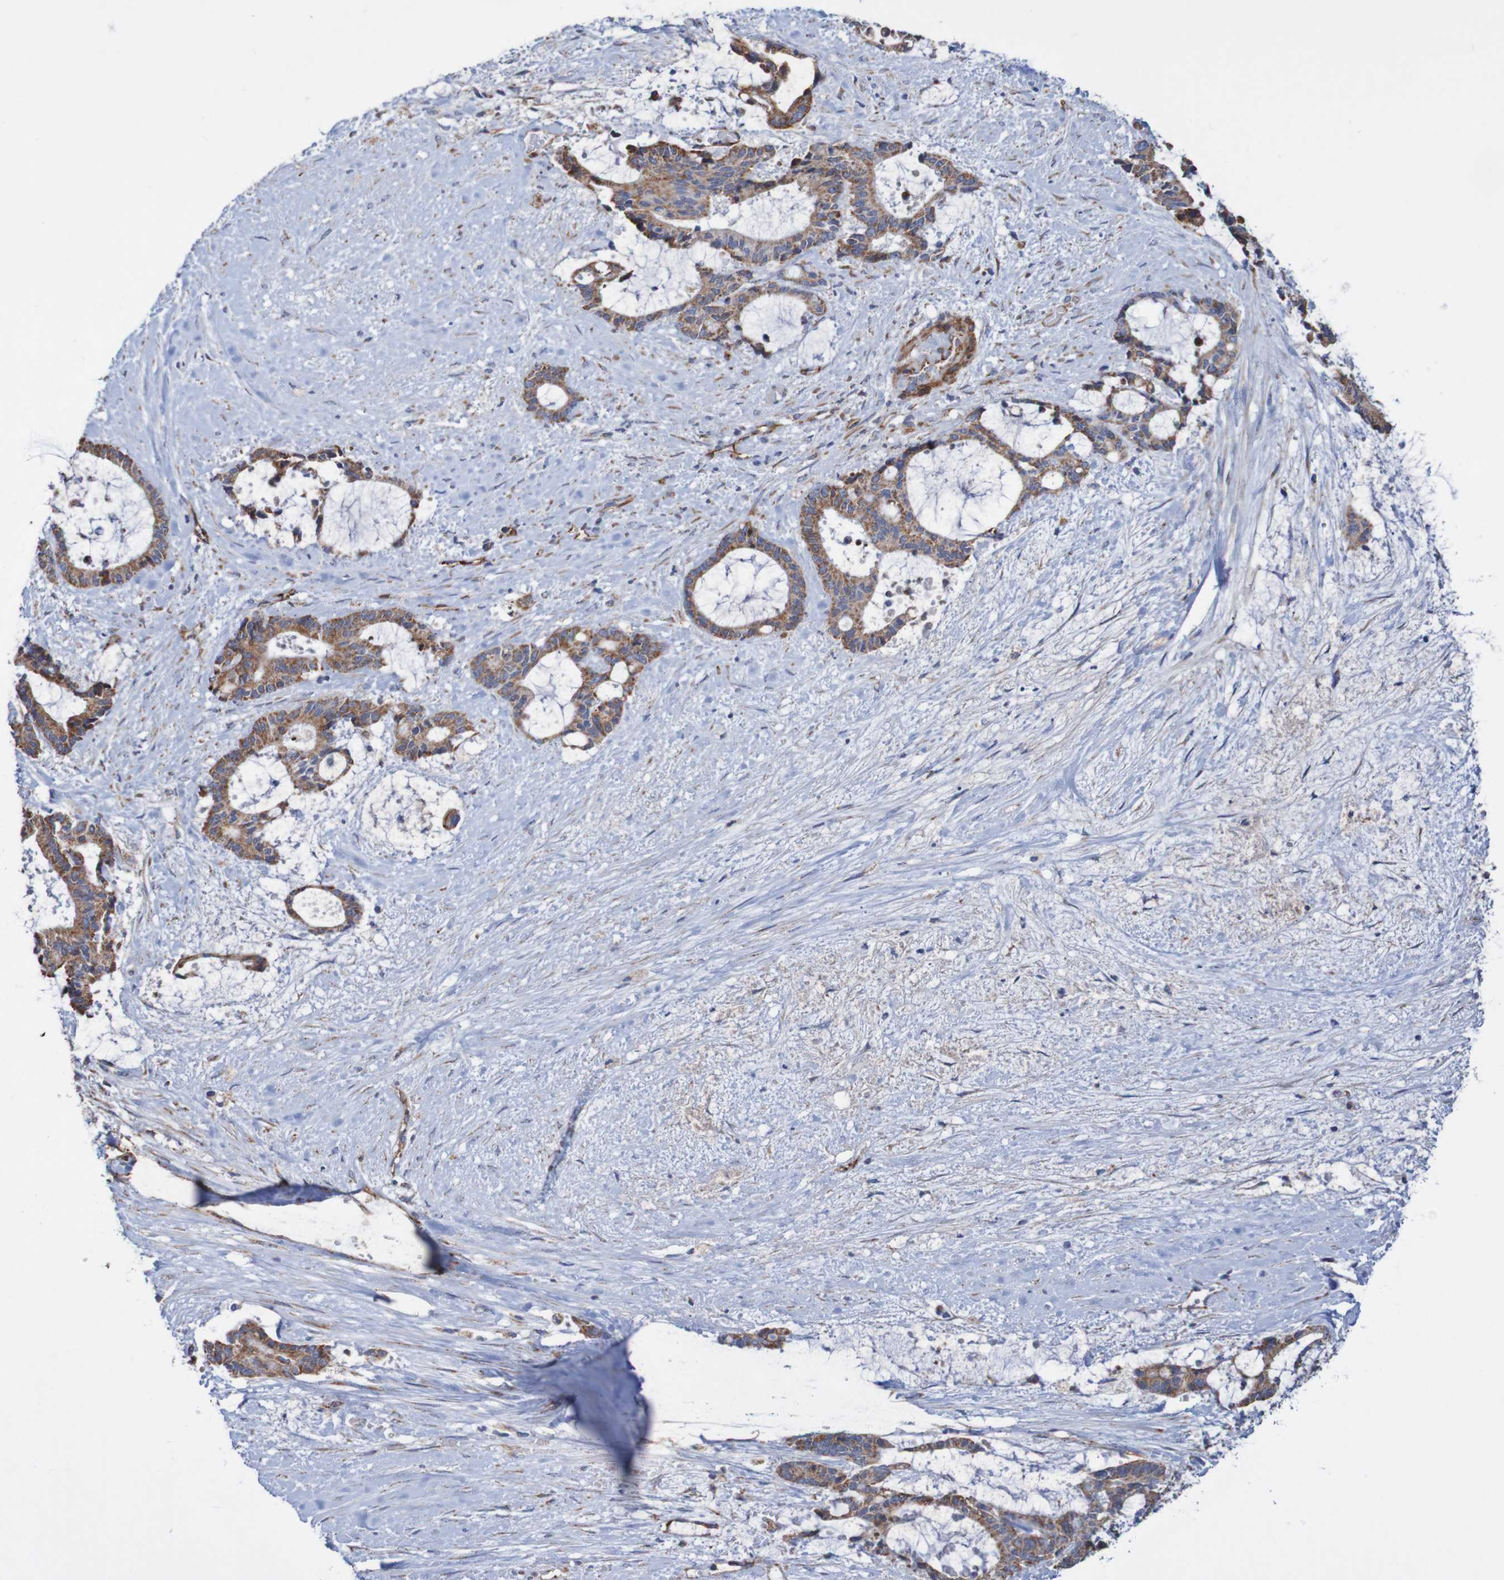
{"staining": {"intensity": "moderate", "quantity": ">75%", "location": "cytoplasmic/membranous"}, "tissue": "liver cancer", "cell_type": "Tumor cells", "image_type": "cancer", "snomed": [{"axis": "morphology", "description": "Normal tissue, NOS"}, {"axis": "morphology", "description": "Cholangiocarcinoma"}, {"axis": "topography", "description": "Liver"}, {"axis": "topography", "description": "Peripheral nerve tissue"}], "caption": "IHC image of liver cancer stained for a protein (brown), which reveals medium levels of moderate cytoplasmic/membranous staining in approximately >75% of tumor cells.", "gene": "MMEL1", "patient": {"sex": "female", "age": 73}}